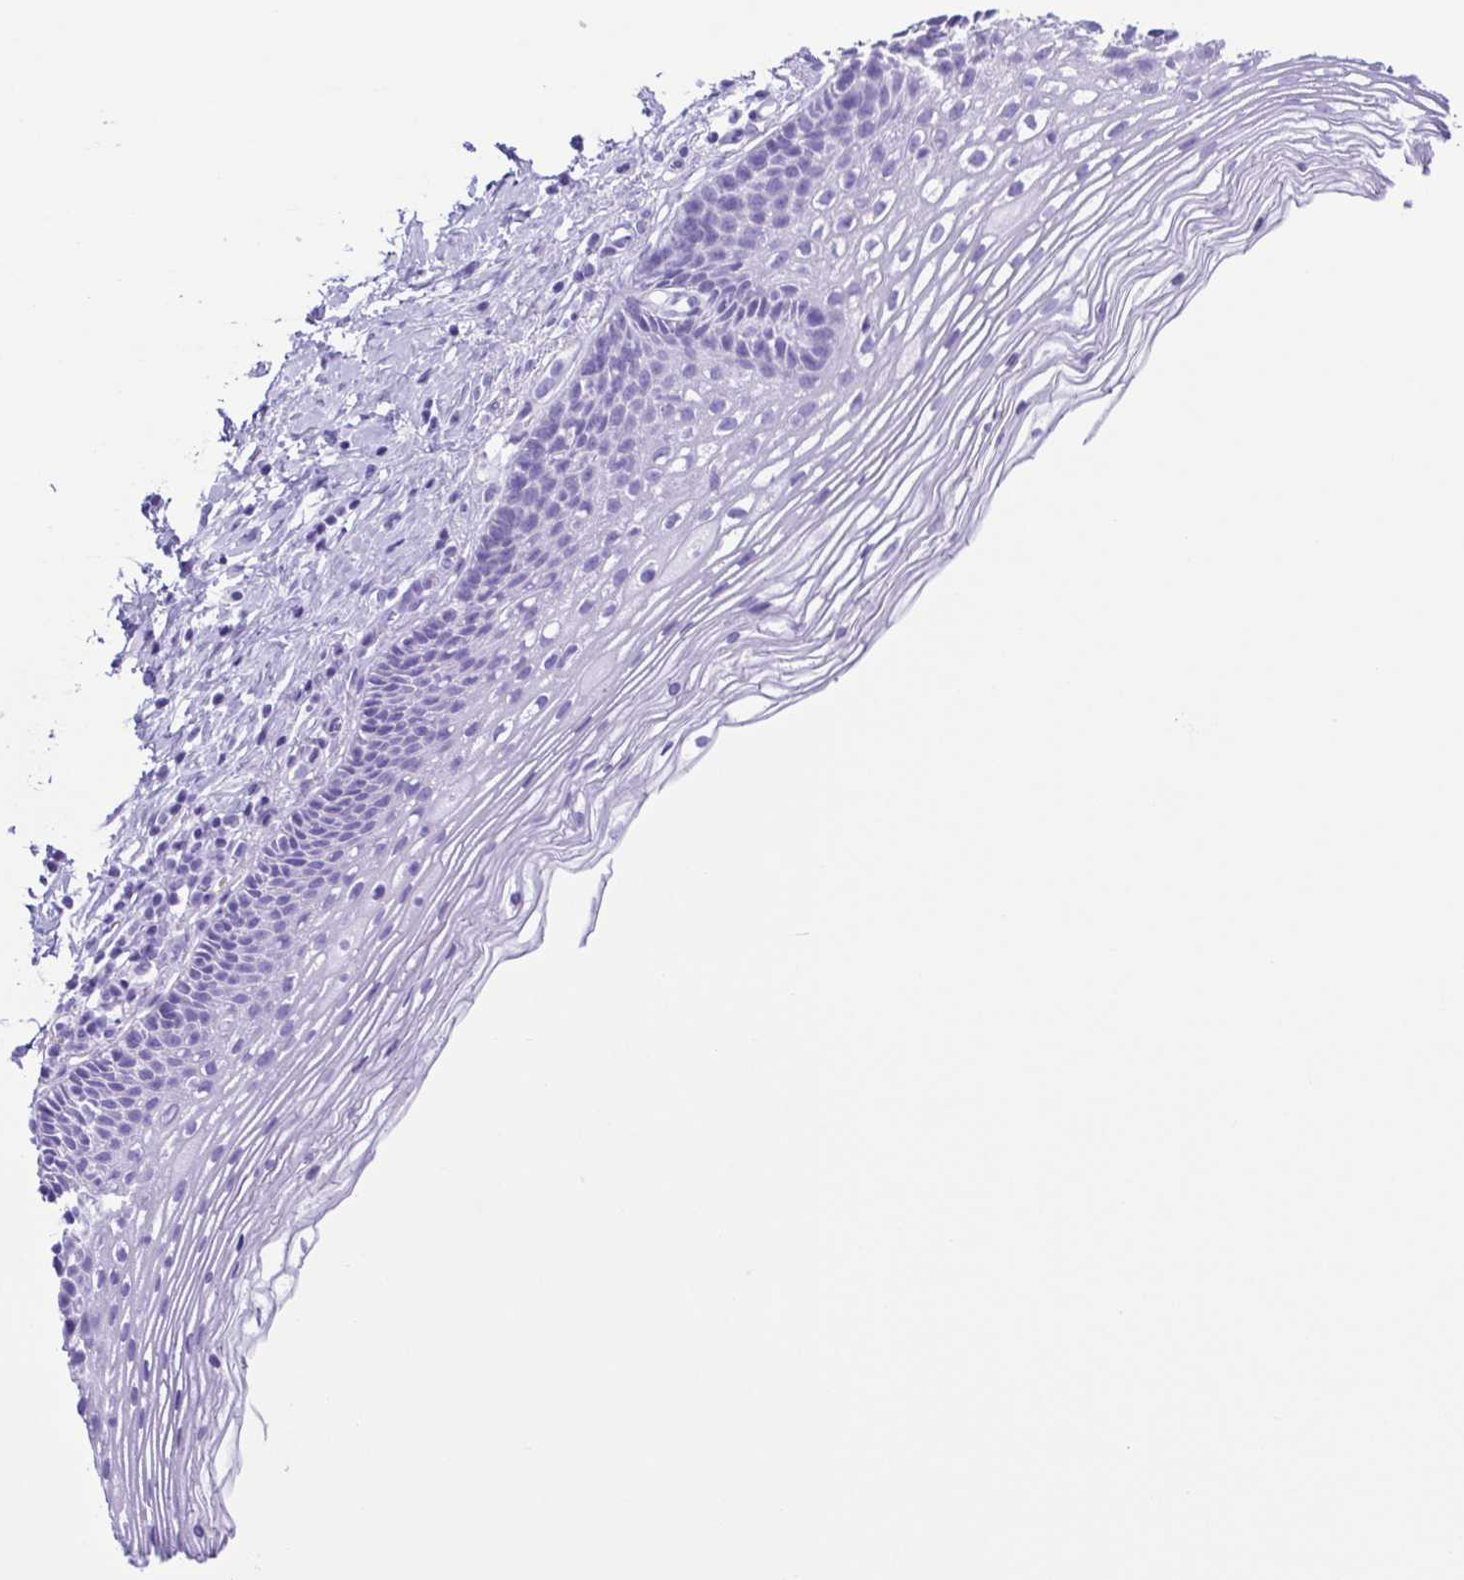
{"staining": {"intensity": "negative", "quantity": "none", "location": "none"}, "tissue": "cervix", "cell_type": "Glandular cells", "image_type": "normal", "snomed": [{"axis": "morphology", "description": "Normal tissue, NOS"}, {"axis": "topography", "description": "Cervix"}], "caption": "An image of cervix stained for a protein shows no brown staining in glandular cells.", "gene": "ERP27", "patient": {"sex": "female", "age": 34}}